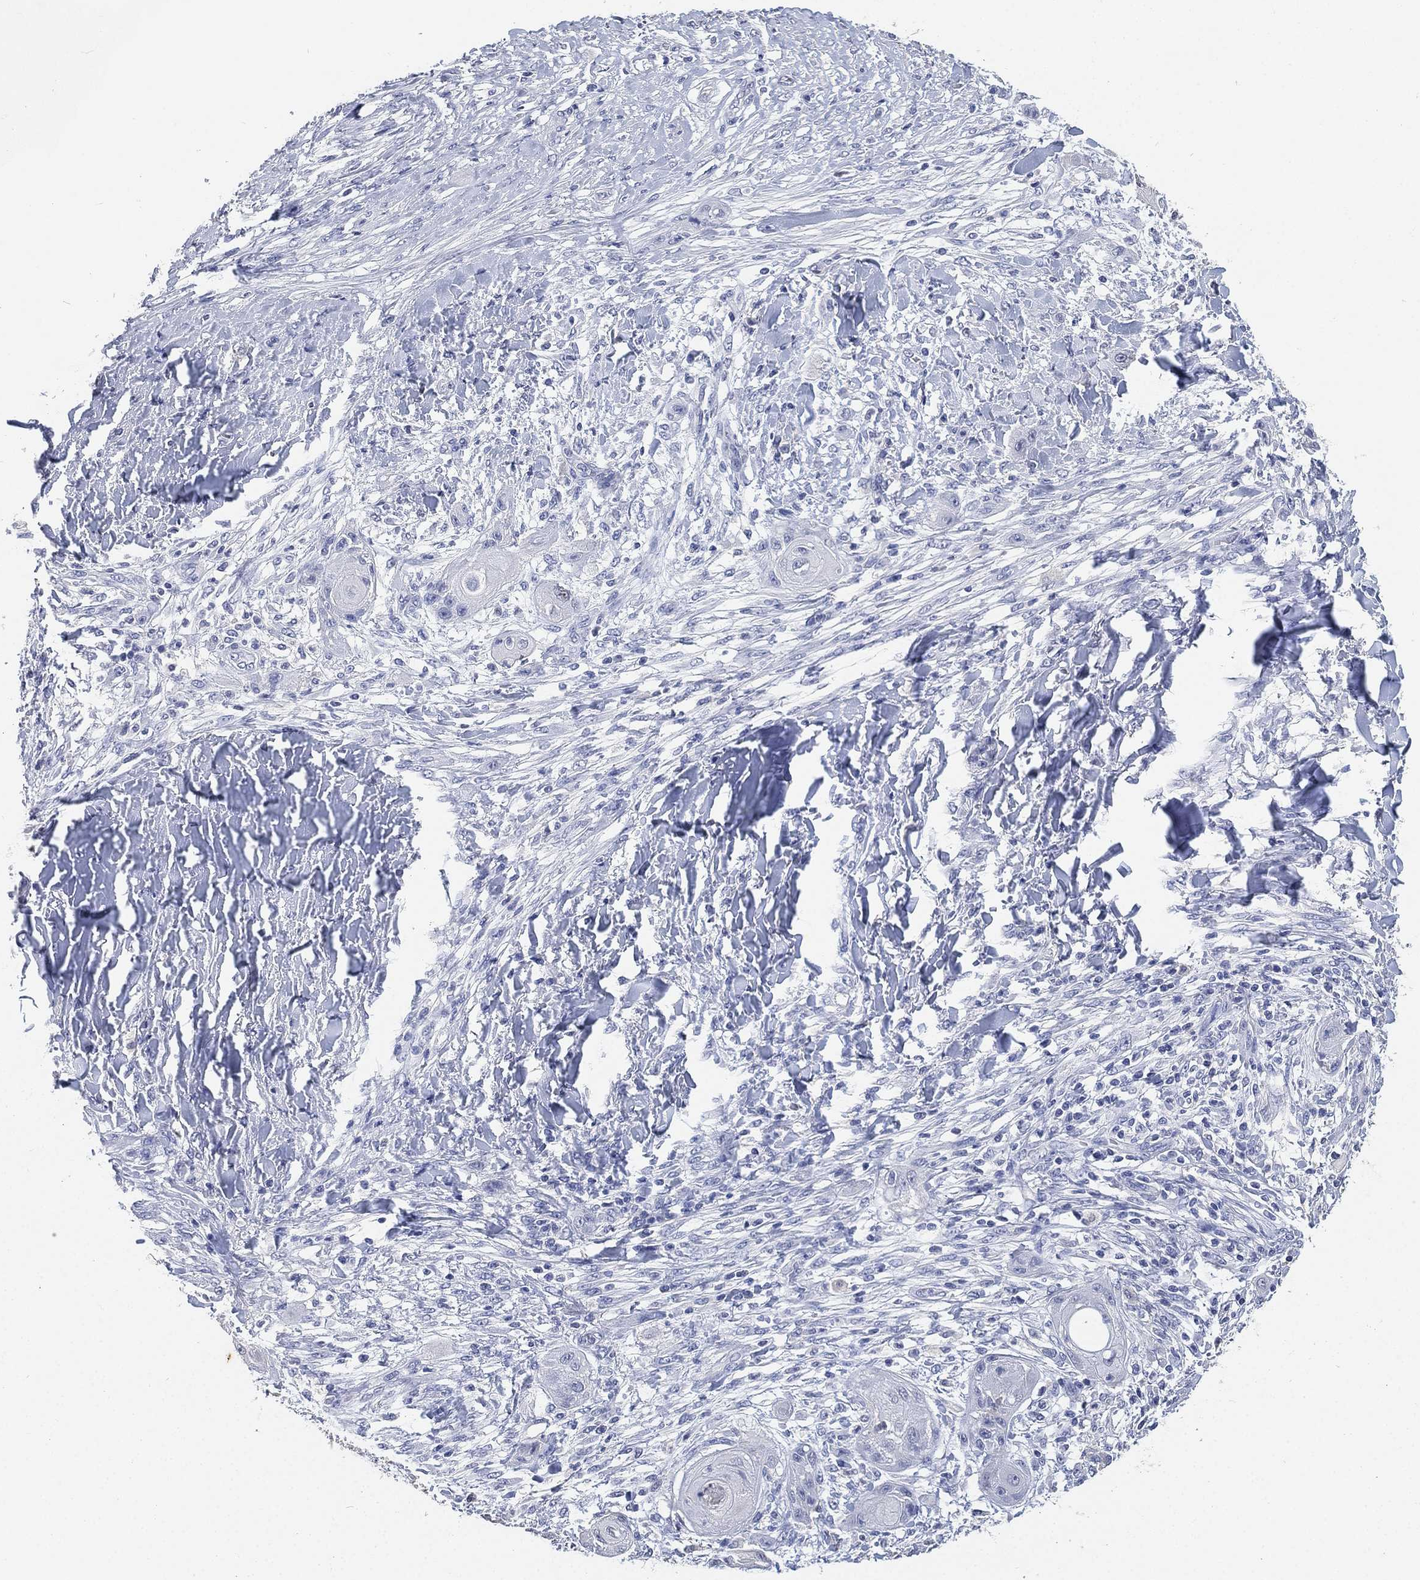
{"staining": {"intensity": "negative", "quantity": "none", "location": "none"}, "tissue": "skin cancer", "cell_type": "Tumor cells", "image_type": "cancer", "snomed": [{"axis": "morphology", "description": "Squamous cell carcinoma, NOS"}, {"axis": "topography", "description": "Skin"}], "caption": "Immunohistochemical staining of skin cancer (squamous cell carcinoma) reveals no significant staining in tumor cells.", "gene": "IYD", "patient": {"sex": "male", "age": 62}}